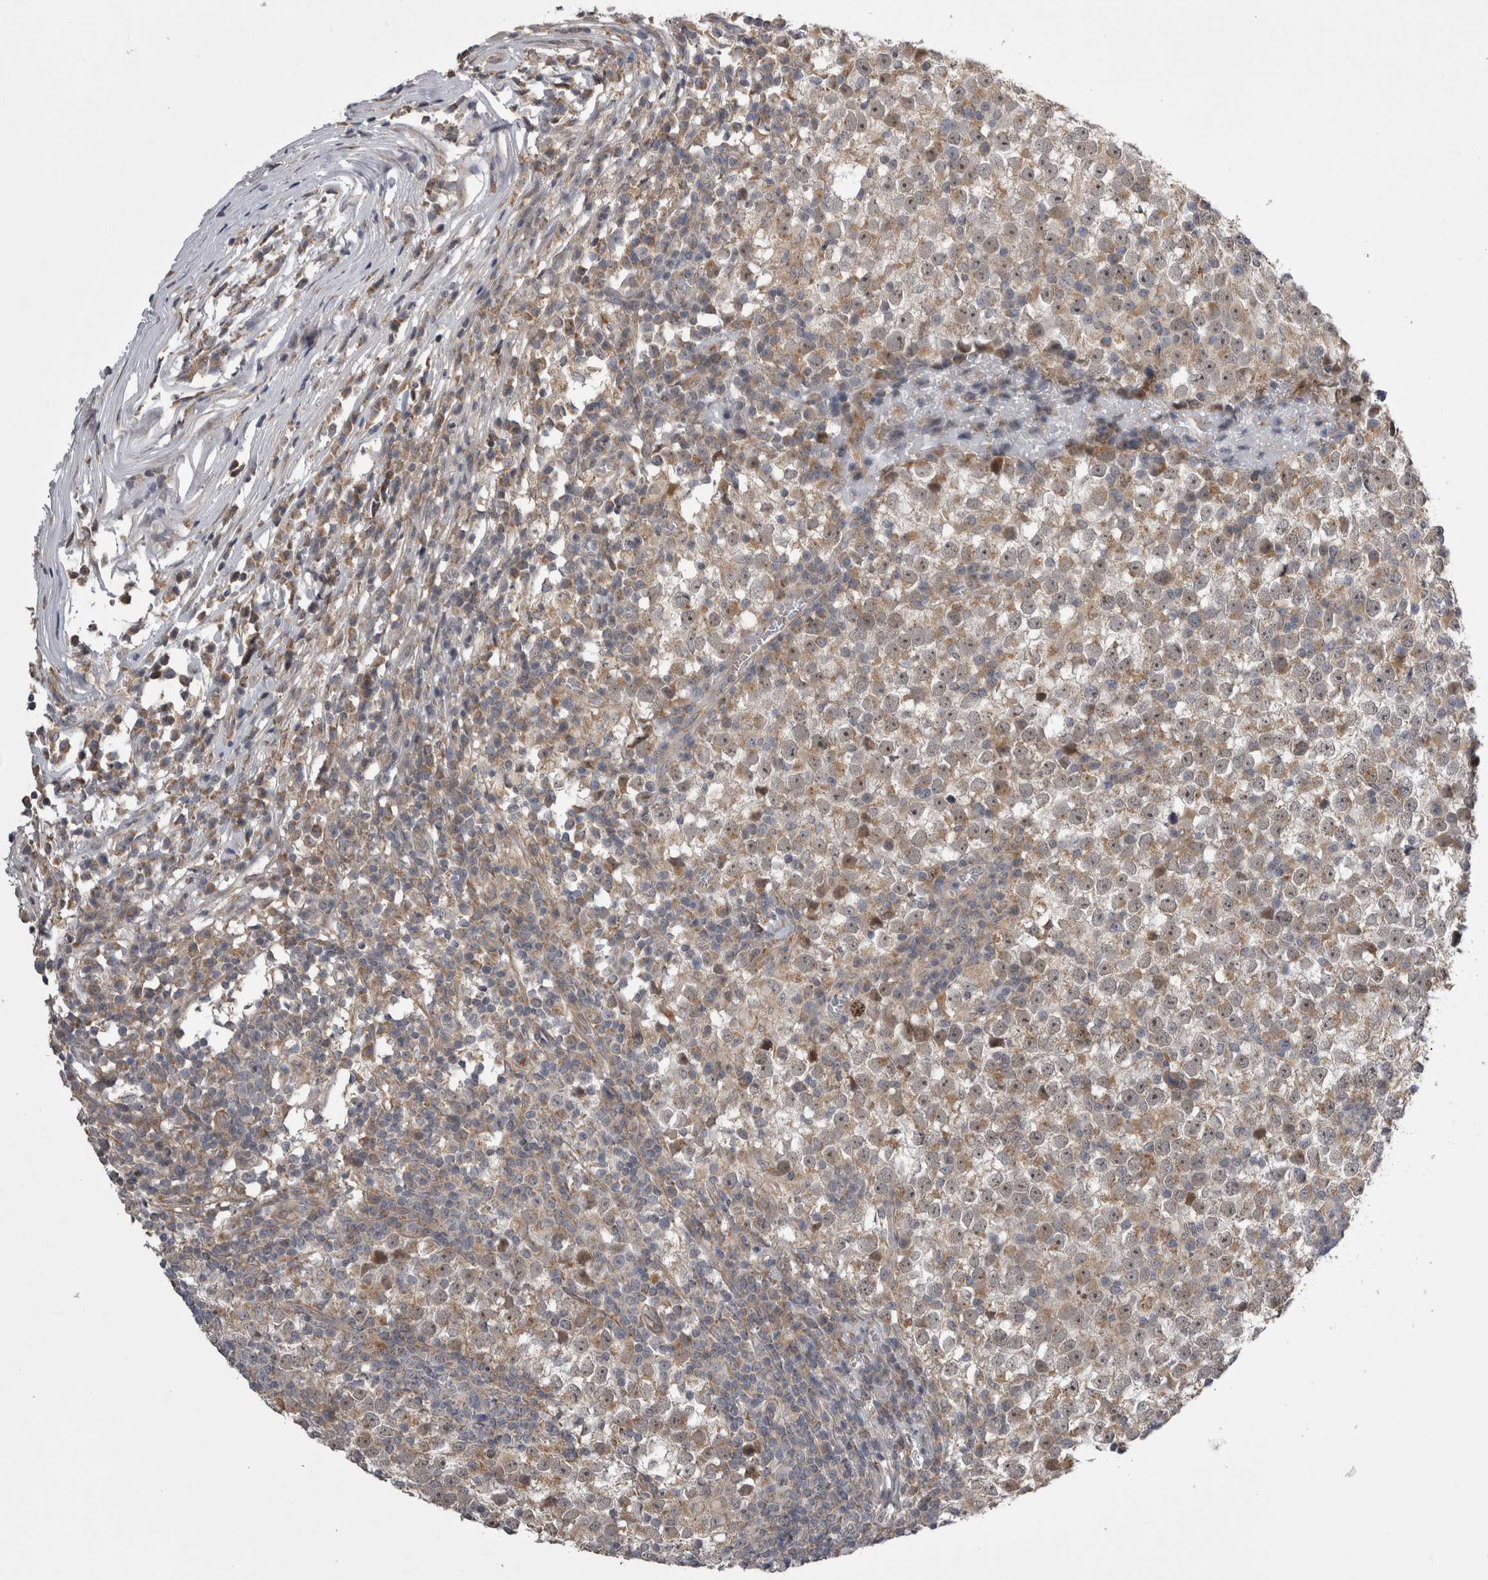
{"staining": {"intensity": "weak", "quantity": ">75%", "location": "cytoplasmic/membranous"}, "tissue": "testis cancer", "cell_type": "Tumor cells", "image_type": "cancer", "snomed": [{"axis": "morphology", "description": "Seminoma, NOS"}, {"axis": "topography", "description": "Testis"}], "caption": "IHC histopathology image of testis cancer stained for a protein (brown), which displays low levels of weak cytoplasmic/membranous staining in about >75% of tumor cells.", "gene": "ARHGAP29", "patient": {"sex": "male", "age": 65}}